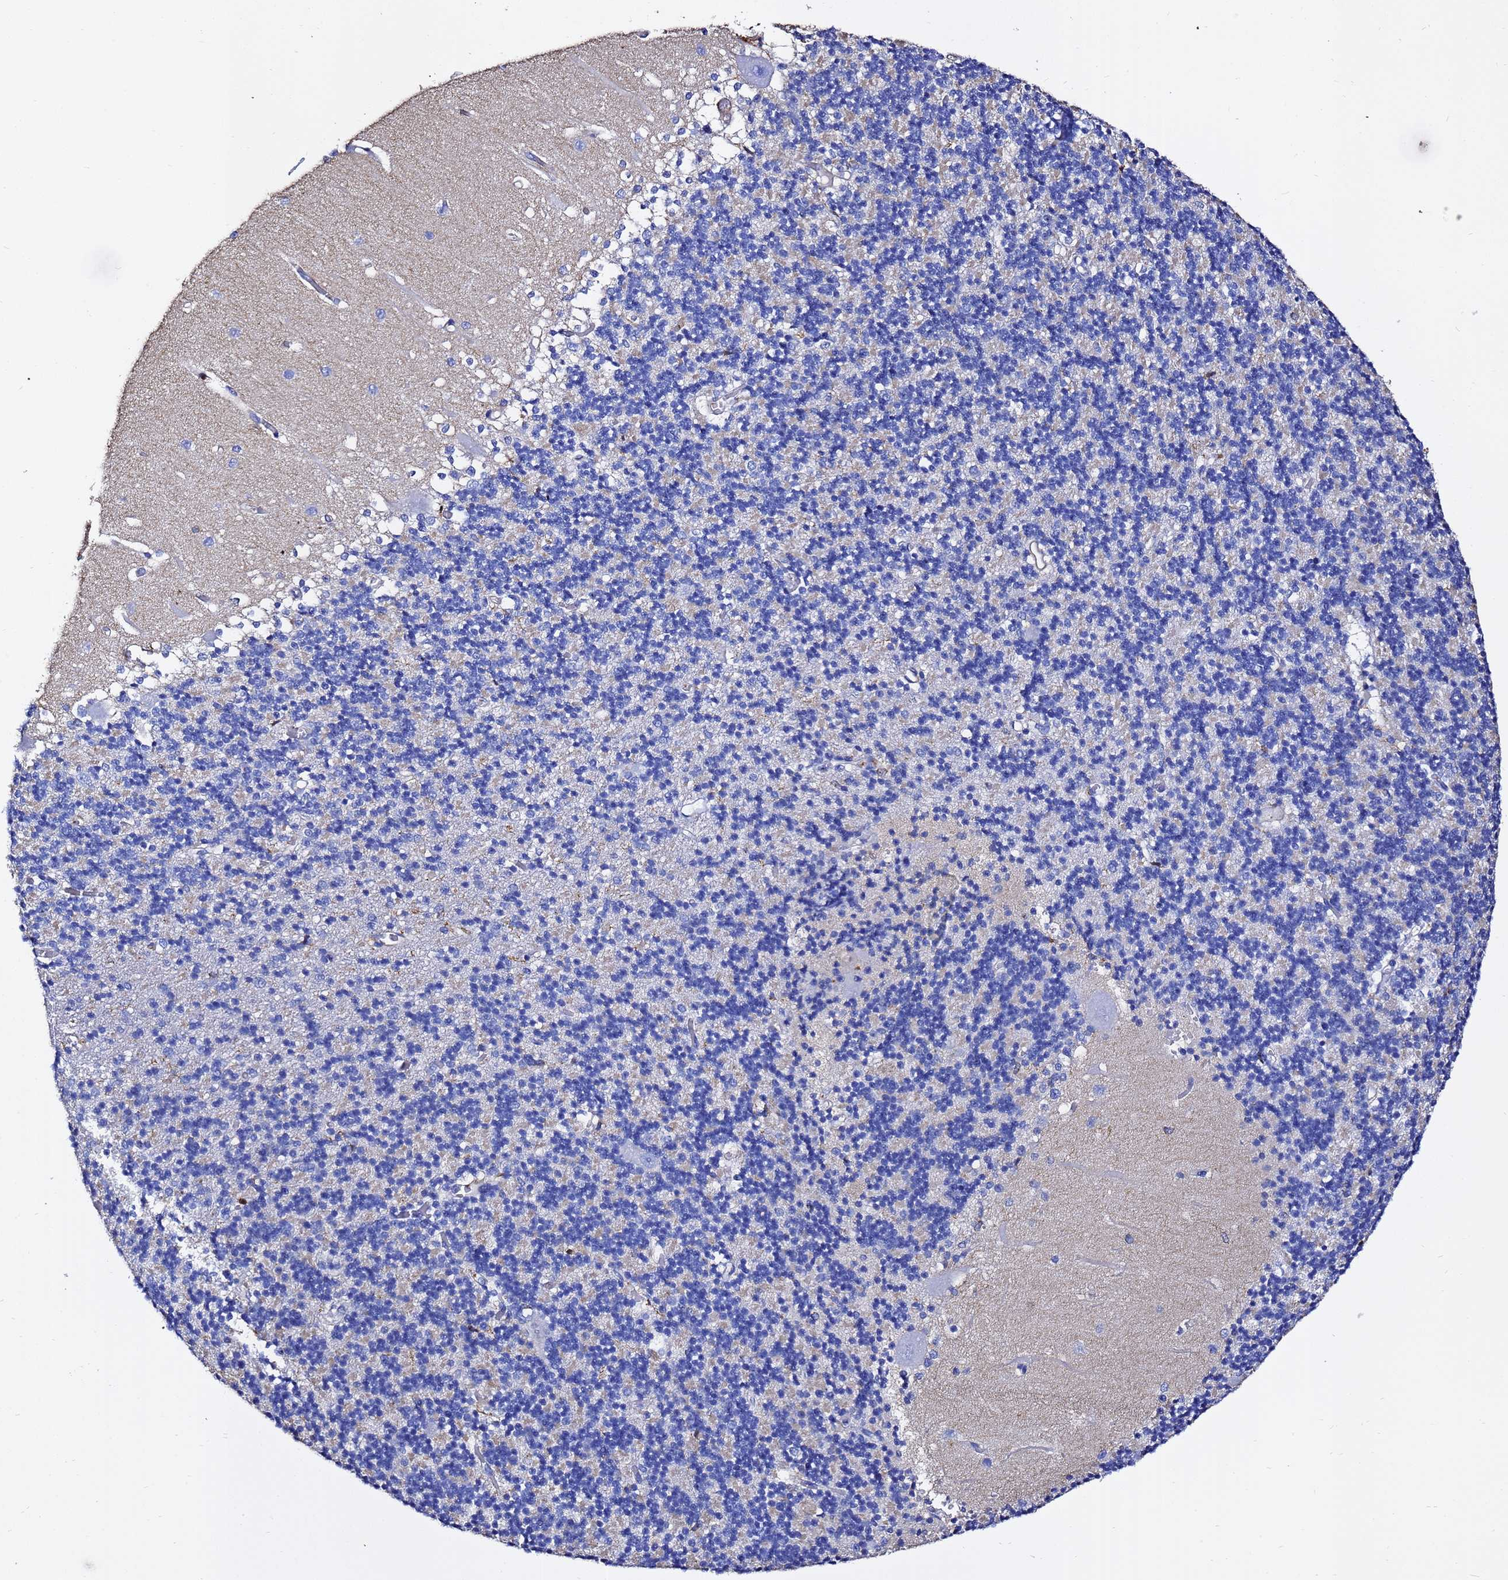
{"staining": {"intensity": "negative", "quantity": "none", "location": "none"}, "tissue": "cerebellum", "cell_type": "Cells in granular layer", "image_type": "normal", "snomed": [{"axis": "morphology", "description": "Normal tissue, NOS"}, {"axis": "topography", "description": "Cerebellum"}], "caption": "This micrograph is of normal cerebellum stained with immunohistochemistry to label a protein in brown with the nuclei are counter-stained blue. There is no expression in cells in granular layer.", "gene": "ACTA1", "patient": {"sex": "male", "age": 37}}